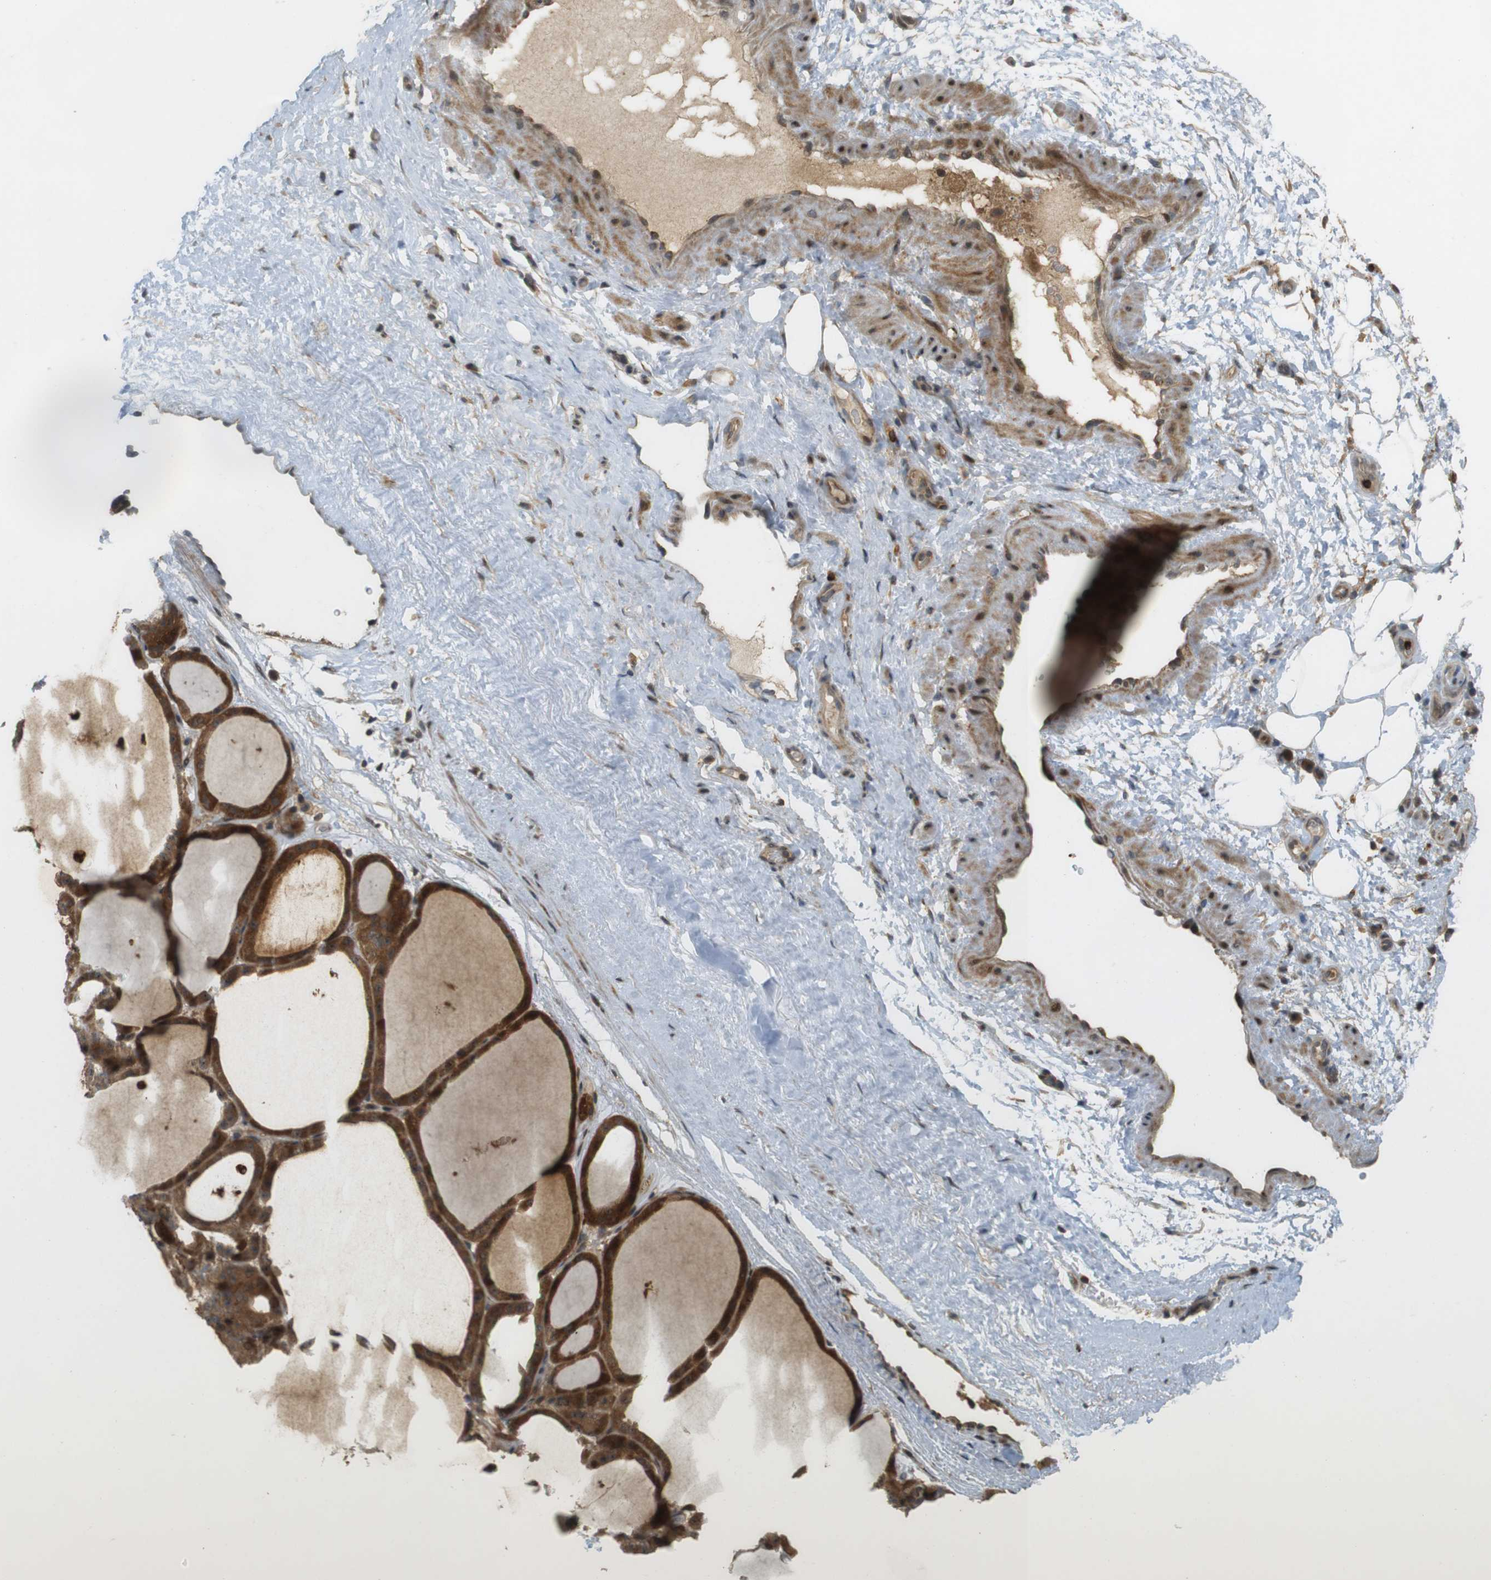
{"staining": {"intensity": "strong", "quantity": ">75%", "location": "cytoplasmic/membranous"}, "tissue": "thyroid gland", "cell_type": "Glandular cells", "image_type": "normal", "snomed": [{"axis": "morphology", "description": "Normal tissue, NOS"}, {"axis": "morphology", "description": "Carcinoma, NOS"}, {"axis": "topography", "description": "Thyroid gland"}], "caption": "Glandular cells show high levels of strong cytoplasmic/membranous expression in approximately >75% of cells in benign human thyroid gland. The staining is performed using DAB (3,3'-diaminobenzidine) brown chromogen to label protein expression. The nuclei are counter-stained blue using hematoxylin.", "gene": "TMX3", "patient": {"sex": "female", "age": 86}}